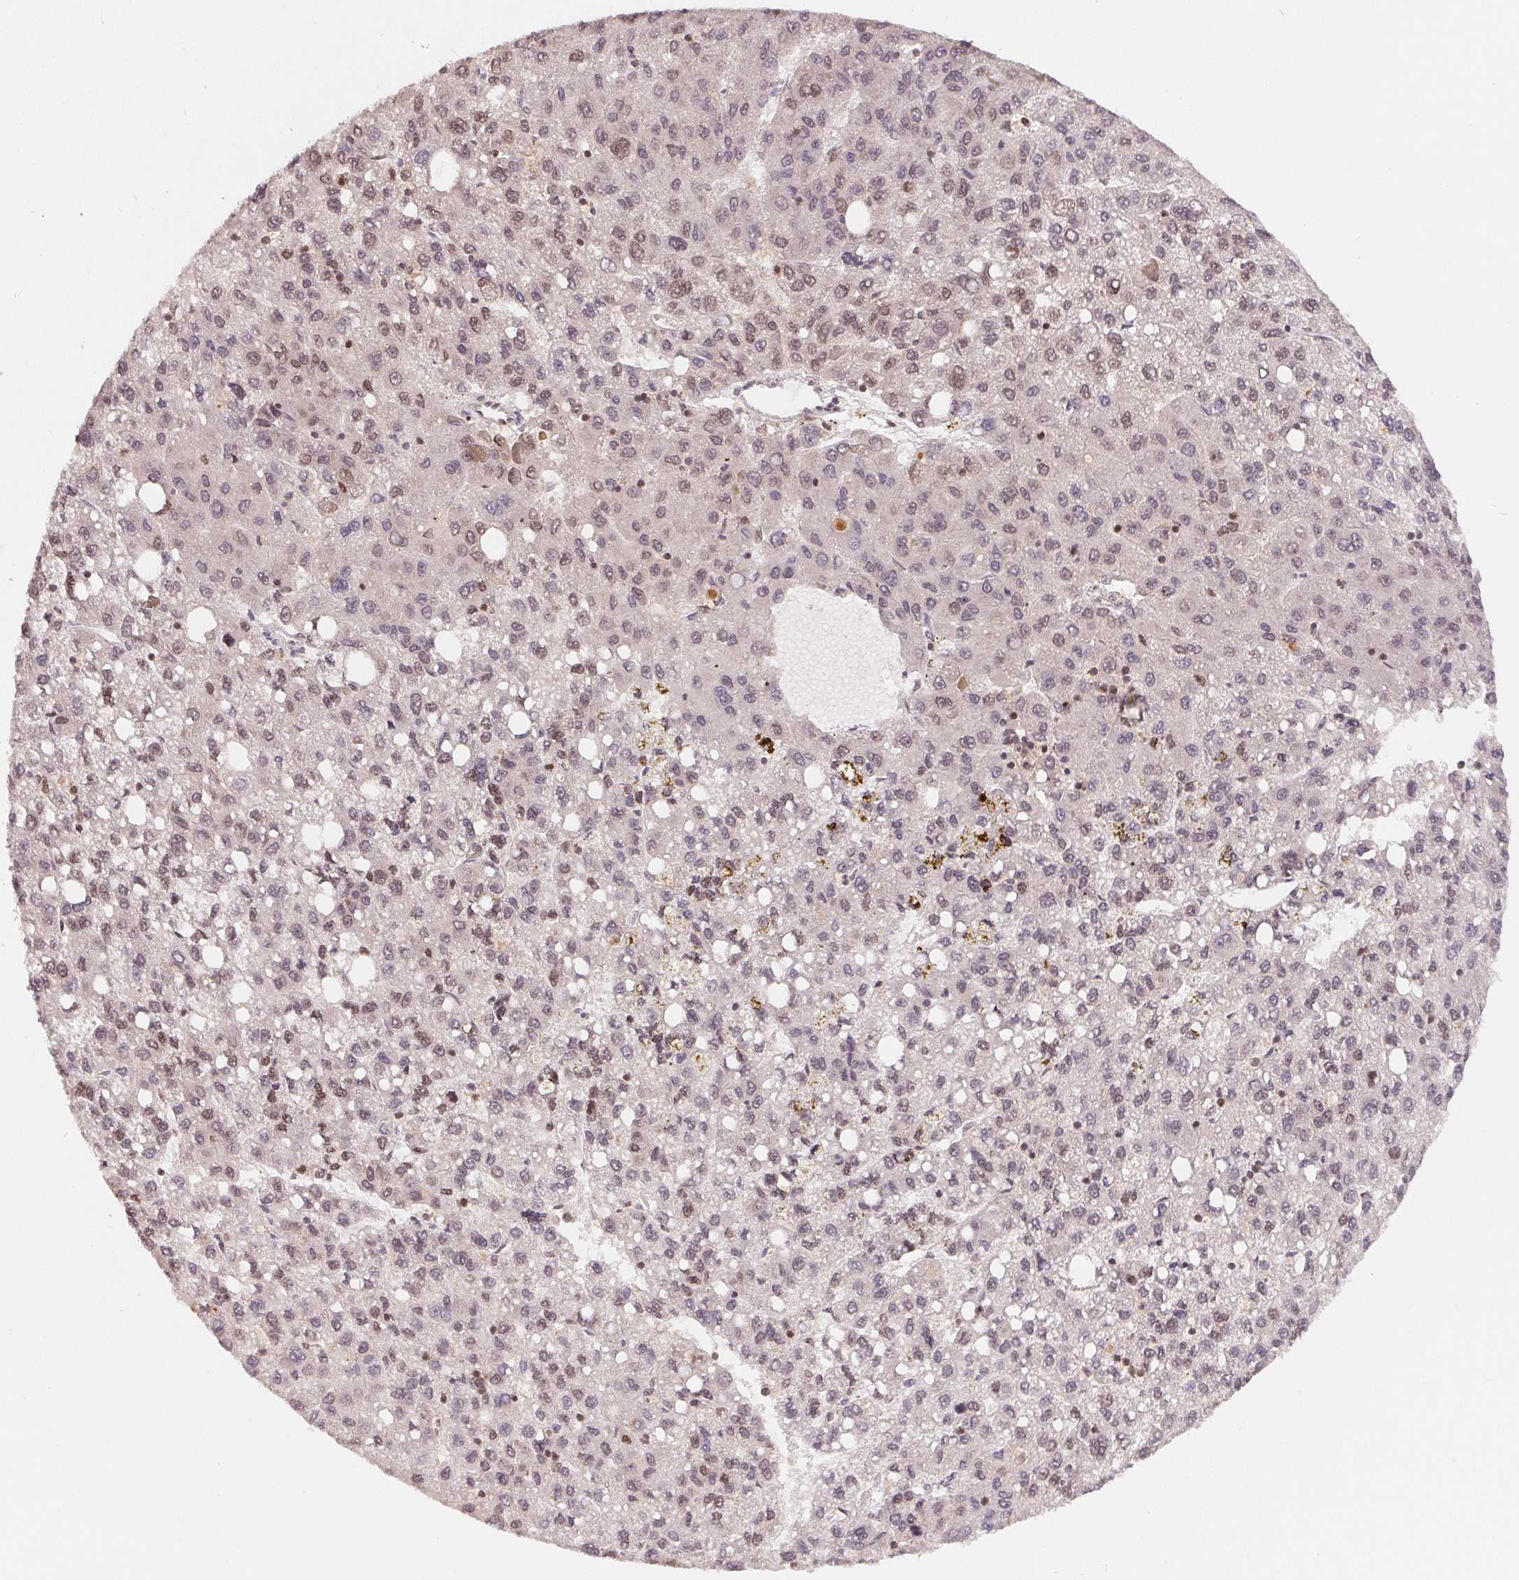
{"staining": {"intensity": "weak", "quantity": "25%-75%", "location": "nuclear"}, "tissue": "liver cancer", "cell_type": "Tumor cells", "image_type": "cancer", "snomed": [{"axis": "morphology", "description": "Carcinoma, Hepatocellular, NOS"}, {"axis": "topography", "description": "Liver"}], "caption": "The histopathology image reveals staining of liver hepatocellular carcinoma, revealing weak nuclear protein positivity (brown color) within tumor cells.", "gene": "HMGN3", "patient": {"sex": "female", "age": 82}}